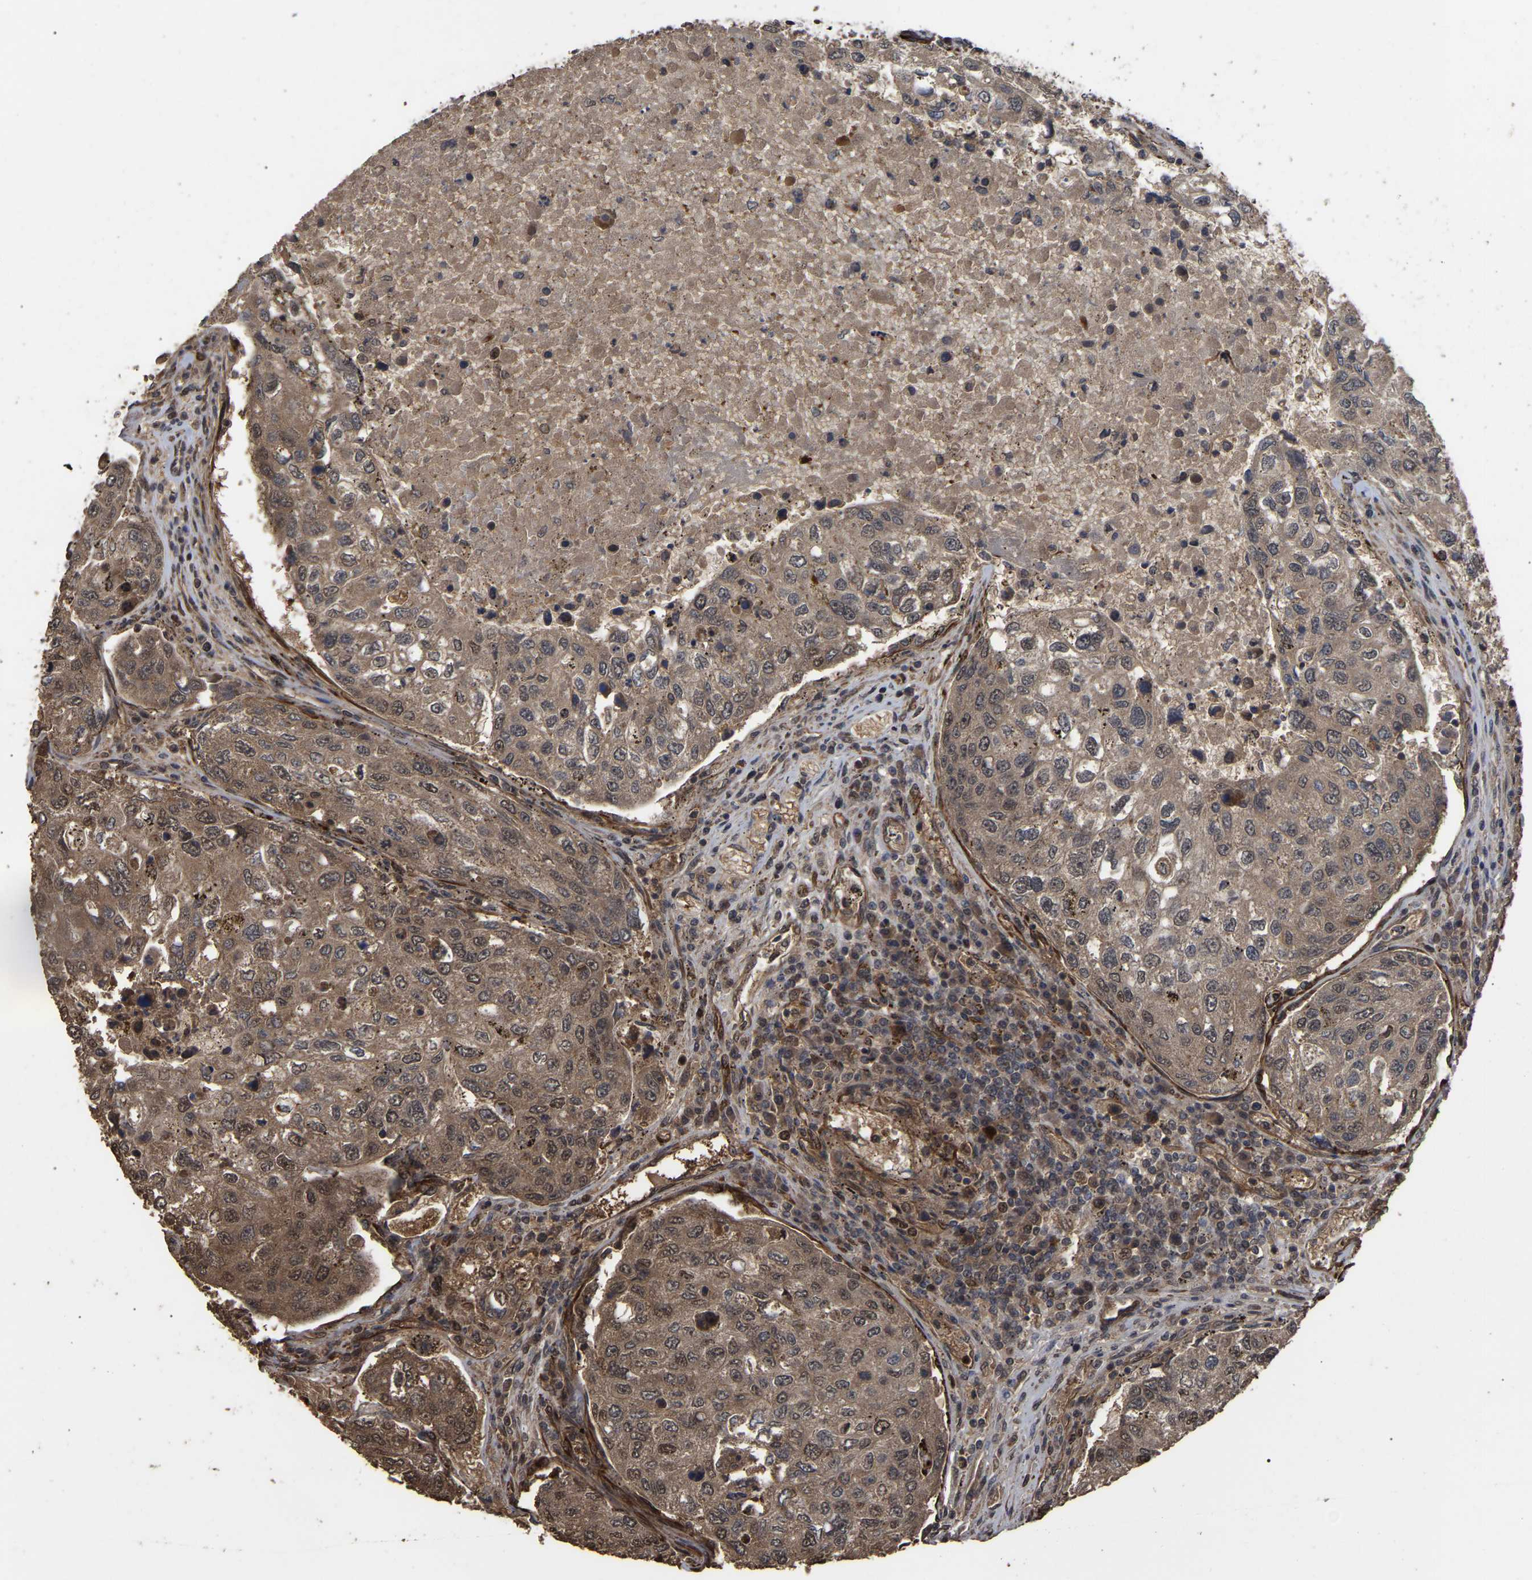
{"staining": {"intensity": "moderate", "quantity": ">75%", "location": "cytoplasmic/membranous,nuclear"}, "tissue": "urothelial cancer", "cell_type": "Tumor cells", "image_type": "cancer", "snomed": [{"axis": "morphology", "description": "Urothelial carcinoma, High grade"}, {"axis": "topography", "description": "Lymph node"}, {"axis": "topography", "description": "Urinary bladder"}], "caption": "Urothelial cancer stained with DAB IHC exhibits medium levels of moderate cytoplasmic/membranous and nuclear staining in approximately >75% of tumor cells.", "gene": "FAM161B", "patient": {"sex": "male", "age": 51}}